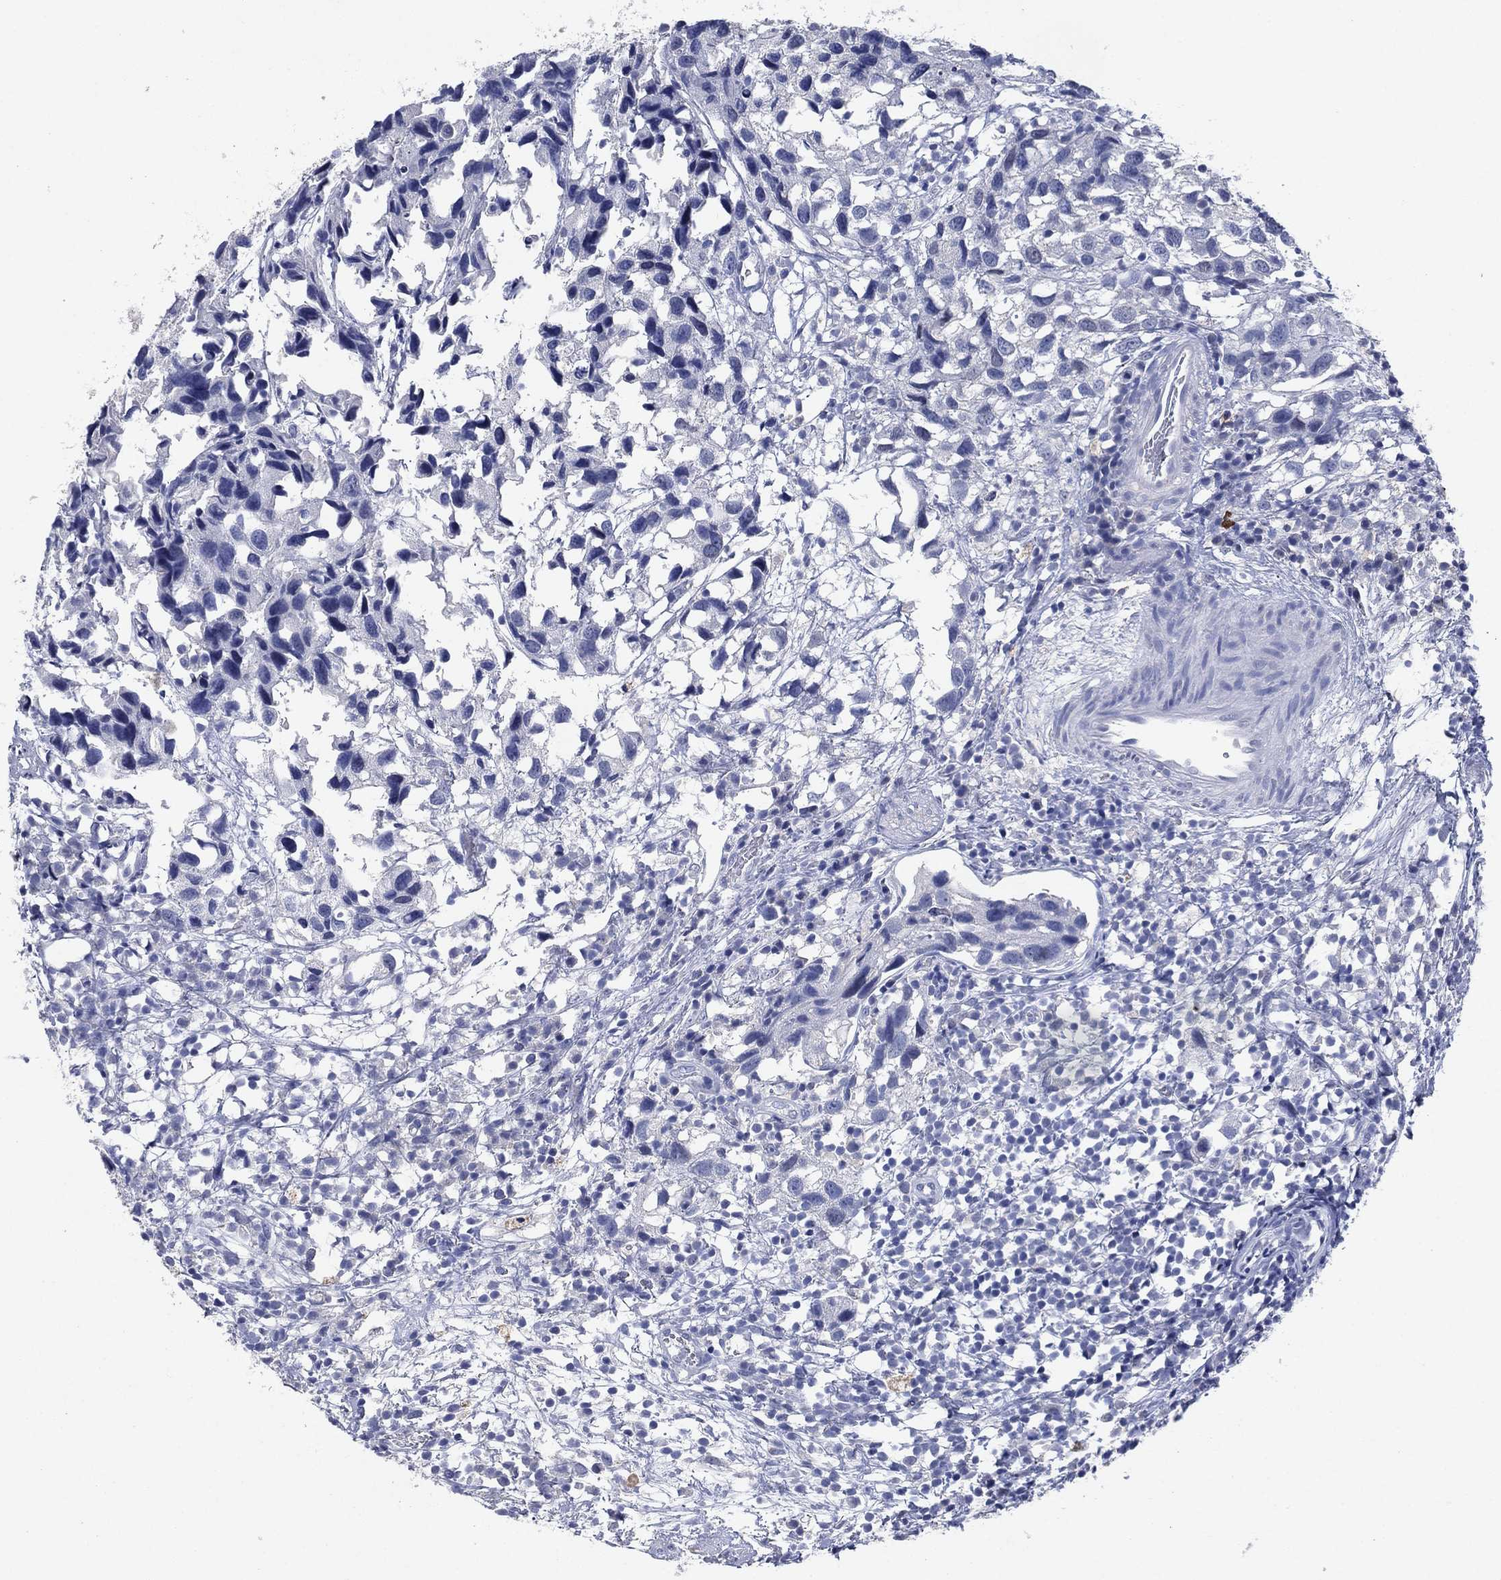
{"staining": {"intensity": "negative", "quantity": "none", "location": "none"}, "tissue": "urothelial cancer", "cell_type": "Tumor cells", "image_type": "cancer", "snomed": [{"axis": "morphology", "description": "Urothelial carcinoma, High grade"}, {"axis": "topography", "description": "Urinary bladder"}], "caption": "Protein analysis of urothelial cancer reveals no significant staining in tumor cells.", "gene": "FSCN2", "patient": {"sex": "male", "age": 79}}